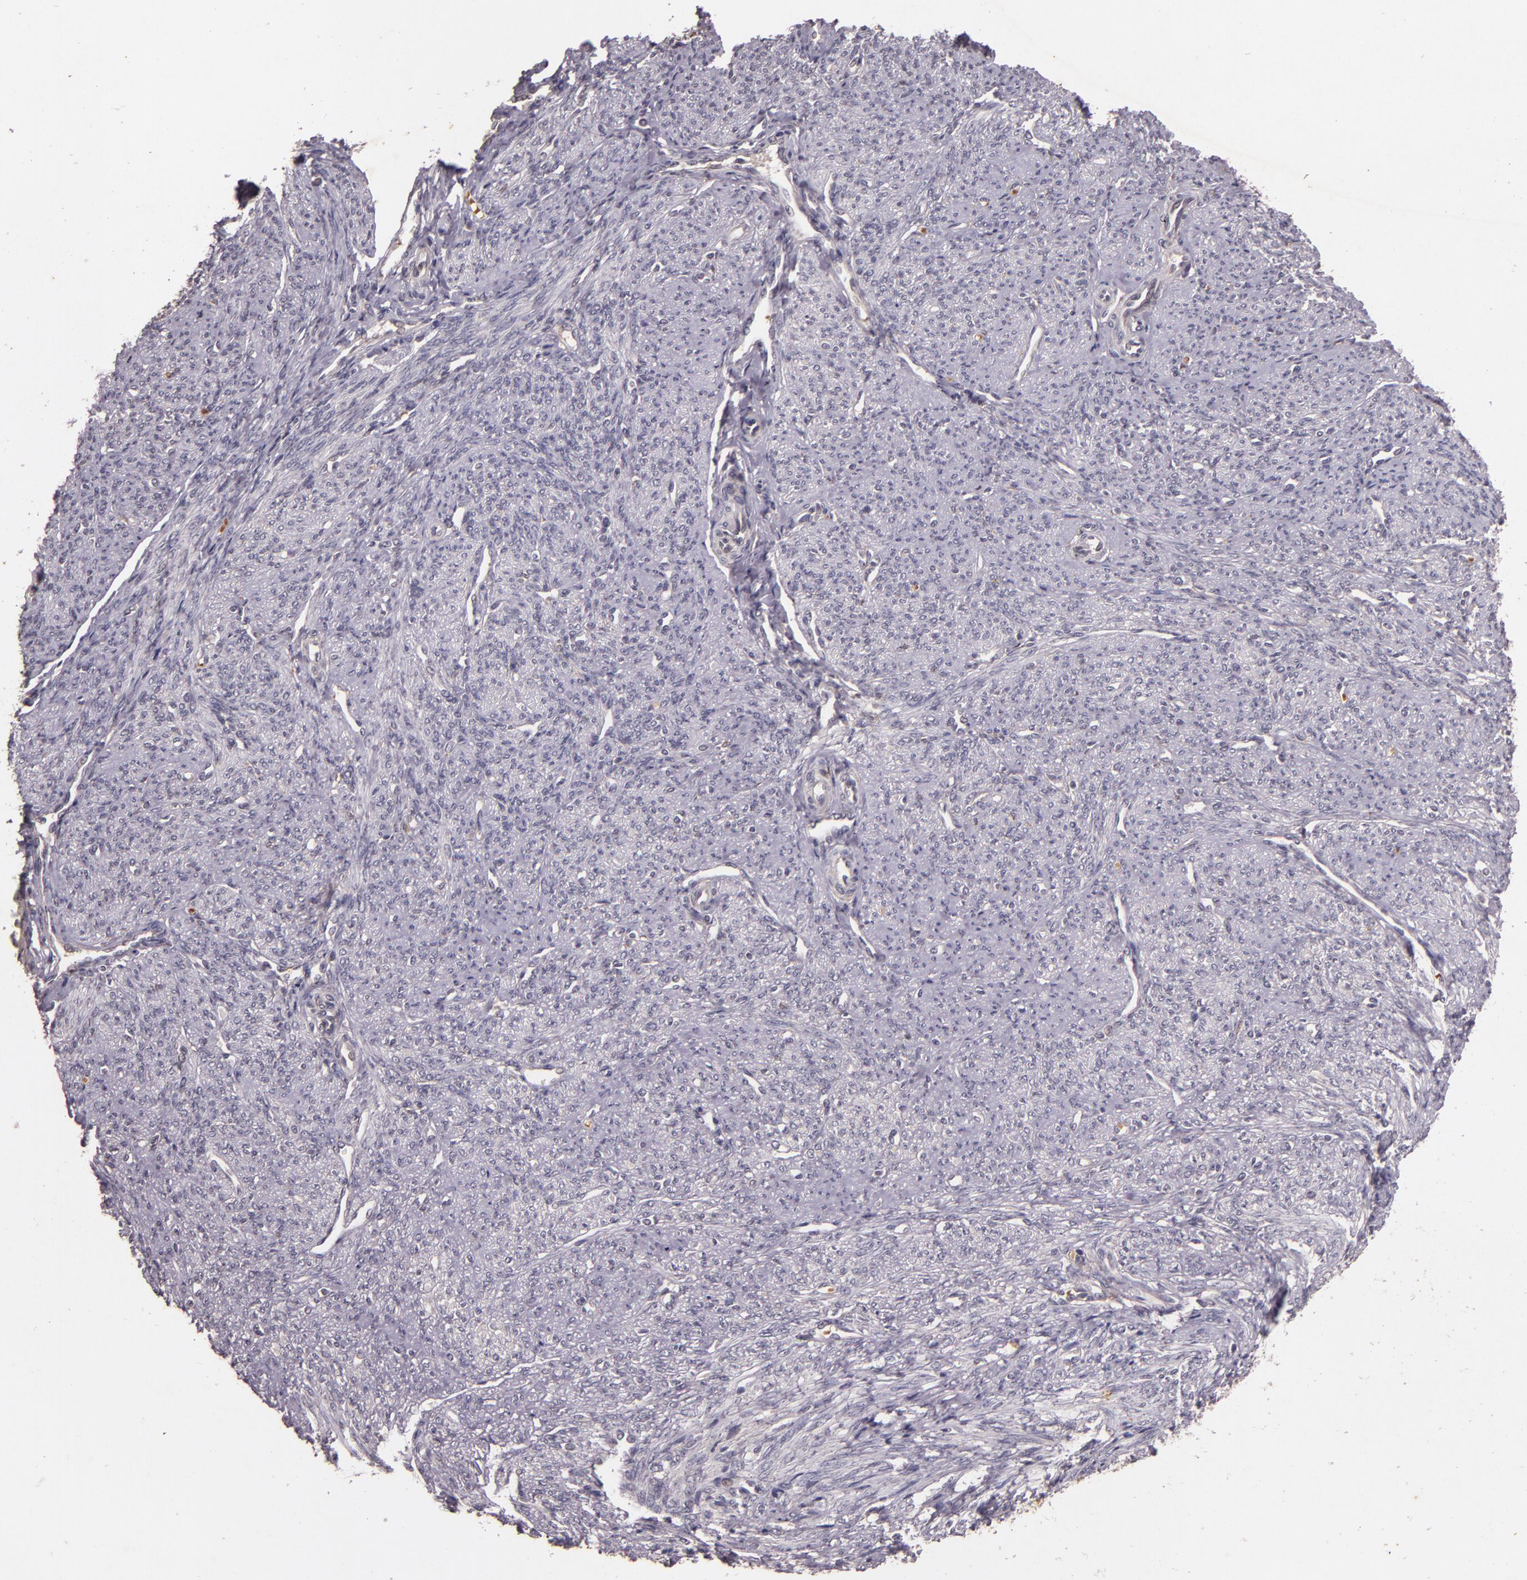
{"staining": {"intensity": "negative", "quantity": "none", "location": "none"}, "tissue": "smooth muscle", "cell_type": "Smooth muscle cells", "image_type": "normal", "snomed": [{"axis": "morphology", "description": "Normal tissue, NOS"}, {"axis": "topography", "description": "Cervix"}, {"axis": "topography", "description": "Endometrium"}], "caption": "This image is of normal smooth muscle stained with immunohistochemistry to label a protein in brown with the nuclei are counter-stained blue. There is no staining in smooth muscle cells.", "gene": "TFF1", "patient": {"sex": "female", "age": 65}}